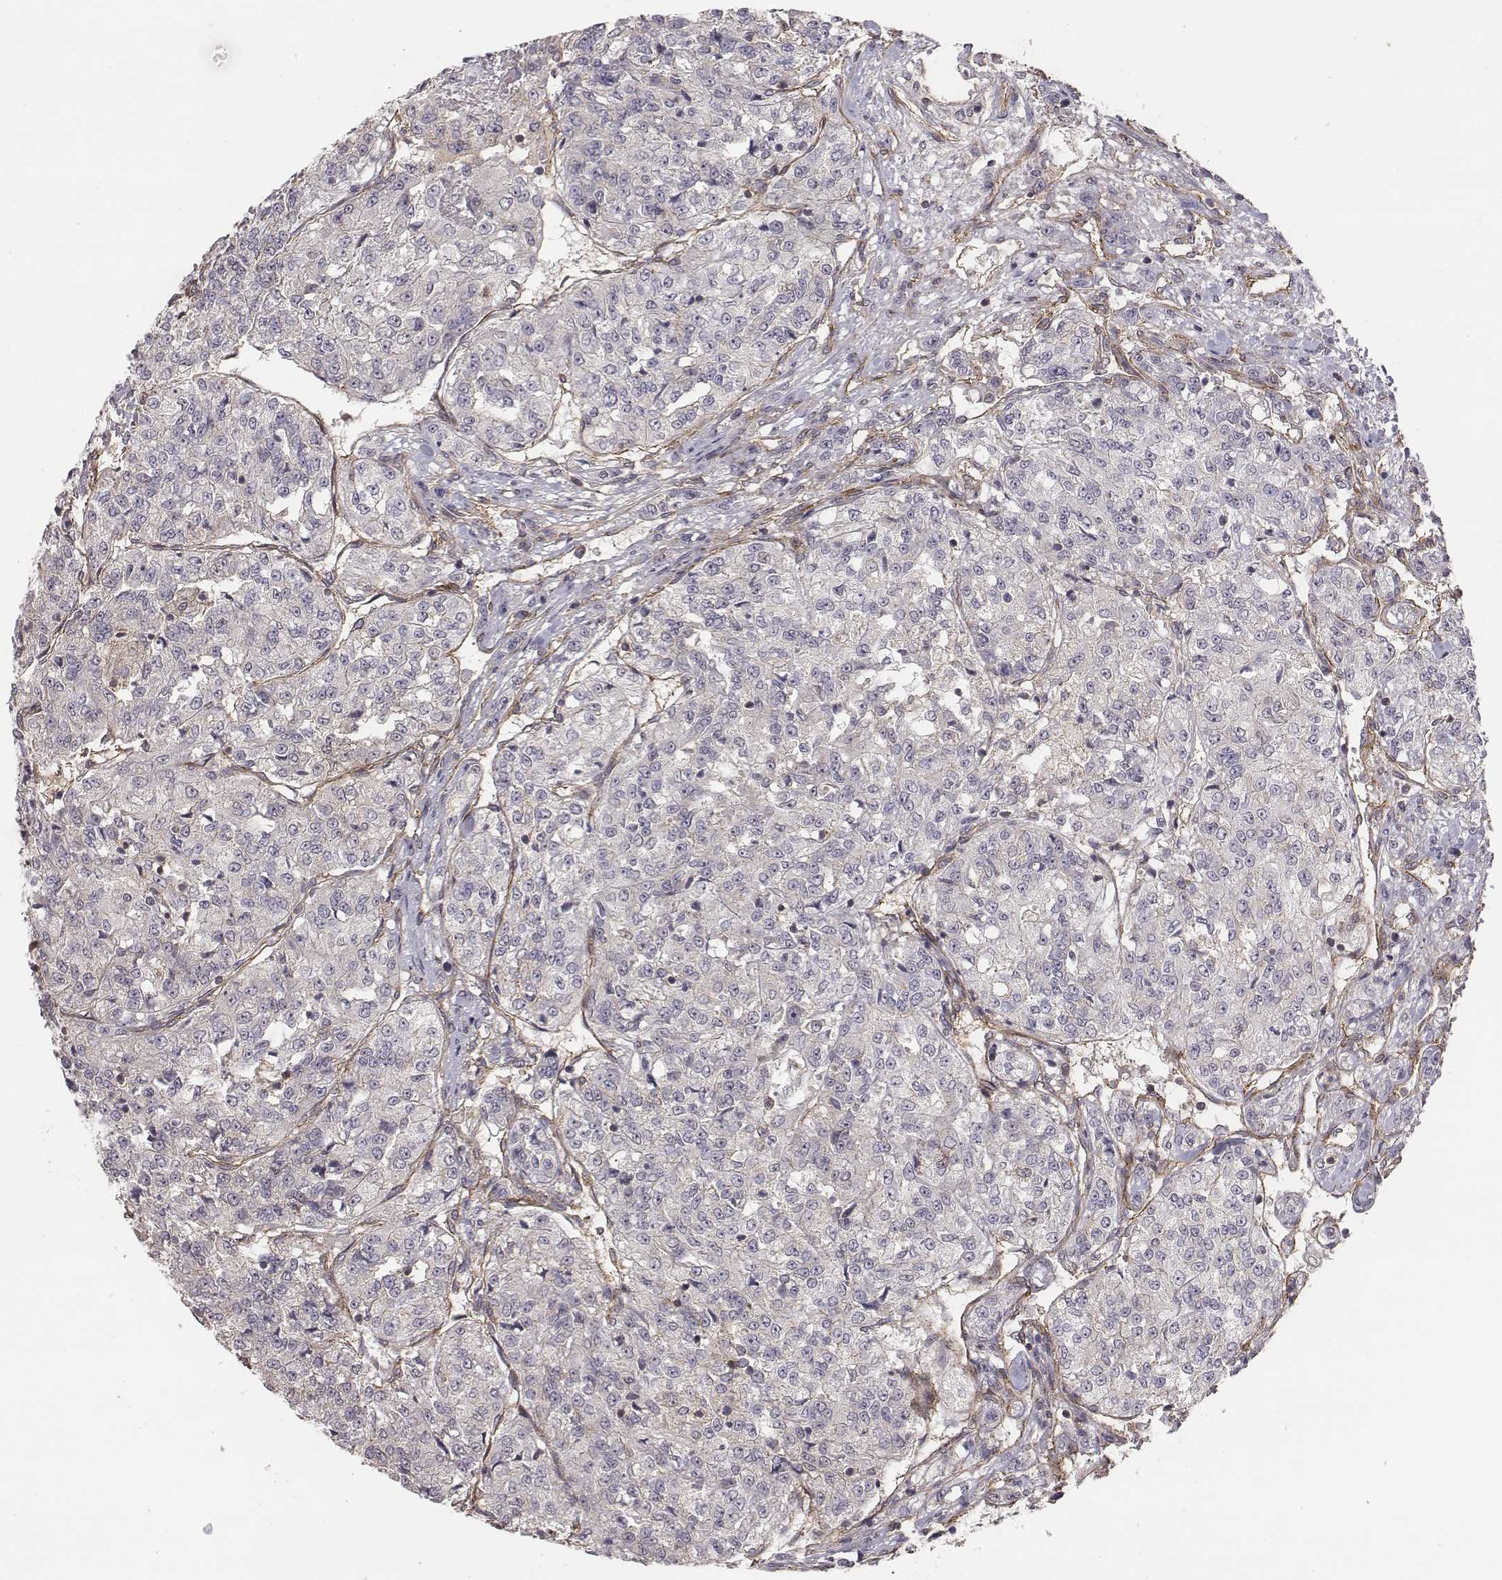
{"staining": {"intensity": "negative", "quantity": "none", "location": "none"}, "tissue": "renal cancer", "cell_type": "Tumor cells", "image_type": "cancer", "snomed": [{"axis": "morphology", "description": "Adenocarcinoma, NOS"}, {"axis": "topography", "description": "Kidney"}], "caption": "Human renal cancer (adenocarcinoma) stained for a protein using immunohistochemistry exhibits no staining in tumor cells.", "gene": "PTPRG", "patient": {"sex": "female", "age": 63}}